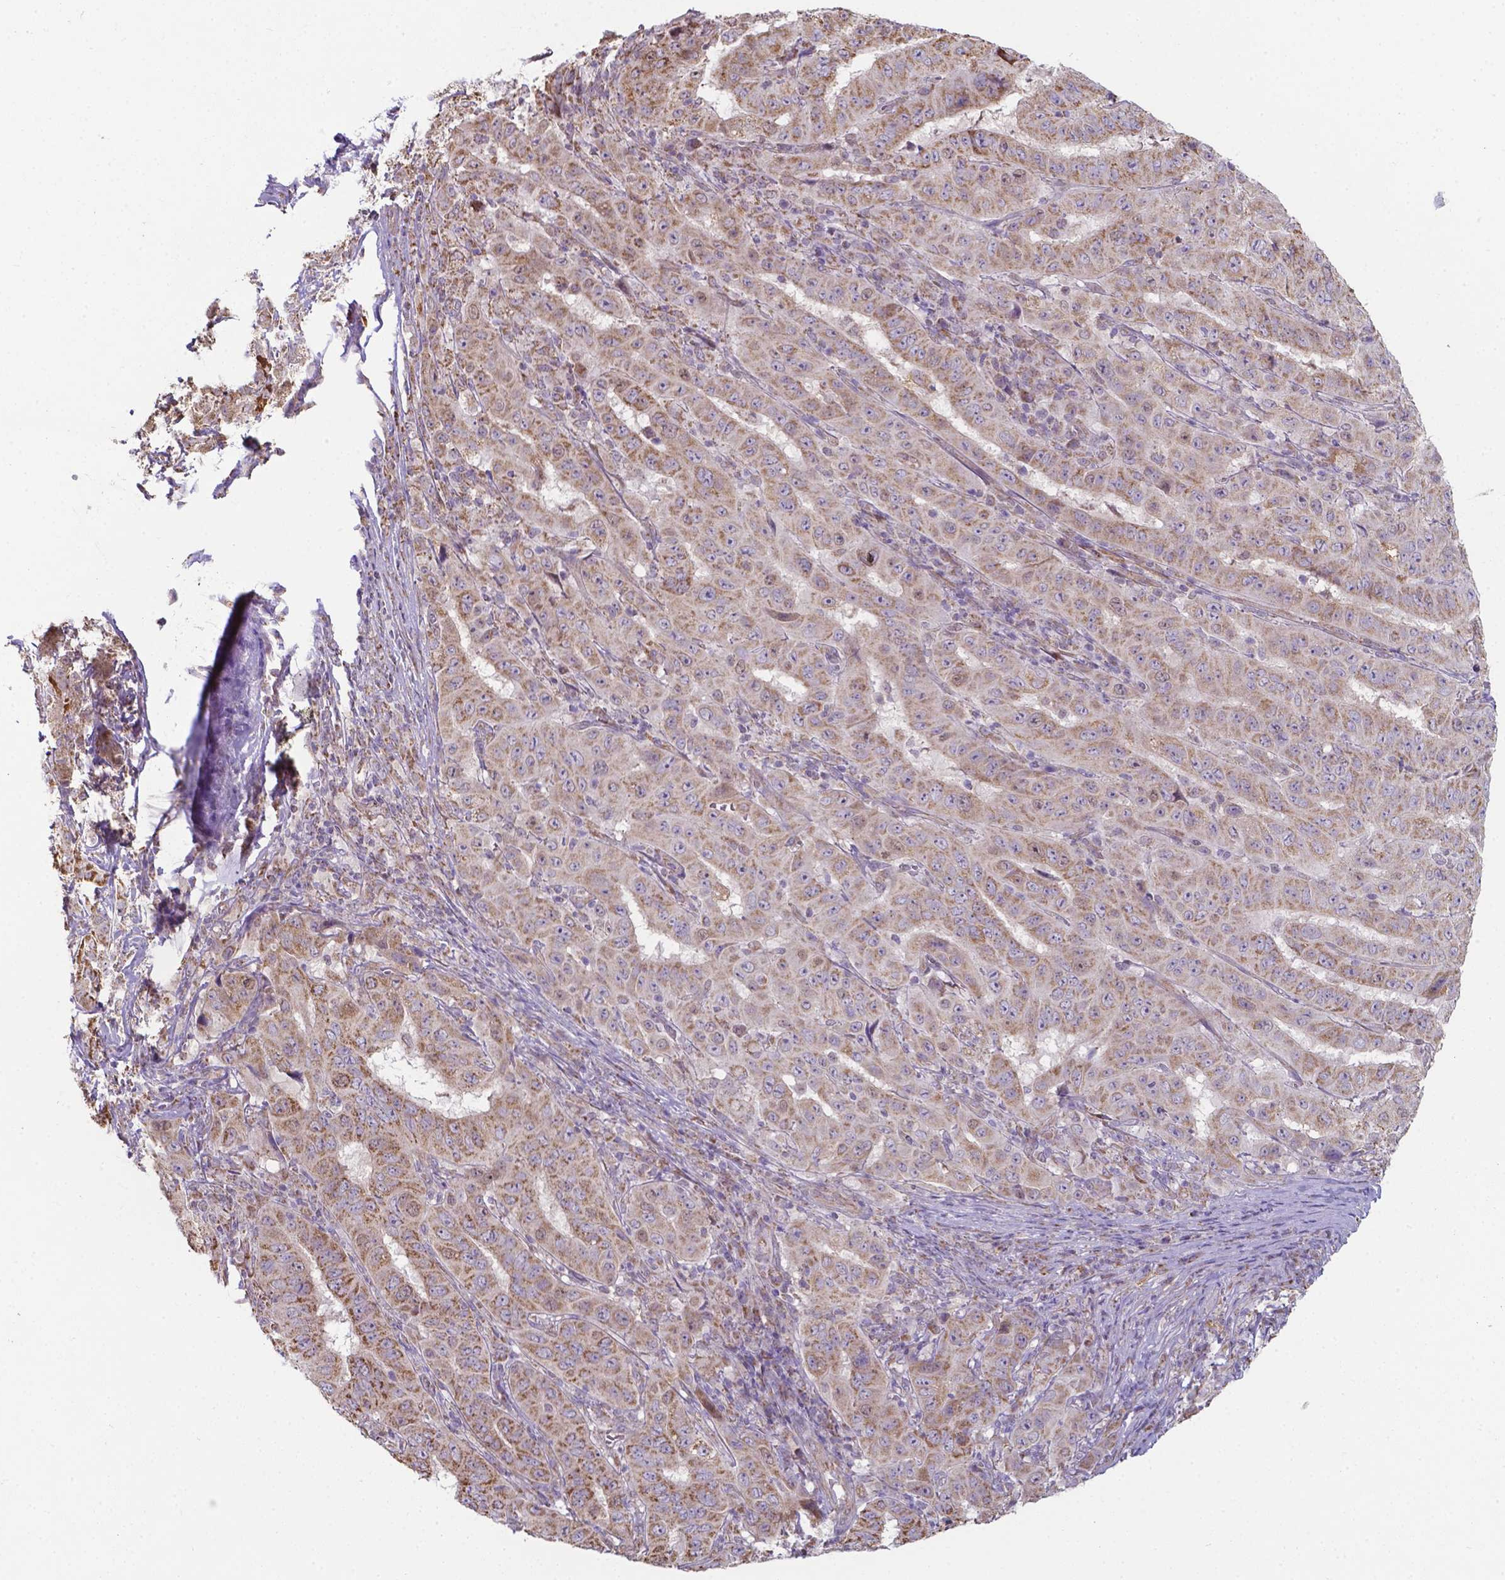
{"staining": {"intensity": "moderate", "quantity": "25%-75%", "location": "cytoplasmic/membranous"}, "tissue": "pancreatic cancer", "cell_type": "Tumor cells", "image_type": "cancer", "snomed": [{"axis": "morphology", "description": "Adenocarcinoma, NOS"}, {"axis": "topography", "description": "Pancreas"}], "caption": "High-power microscopy captured an IHC histopathology image of adenocarcinoma (pancreatic), revealing moderate cytoplasmic/membranous expression in about 25%-75% of tumor cells. The staining is performed using DAB (3,3'-diaminobenzidine) brown chromogen to label protein expression. The nuclei are counter-stained blue using hematoxylin.", "gene": "FAM114A1", "patient": {"sex": "male", "age": 63}}